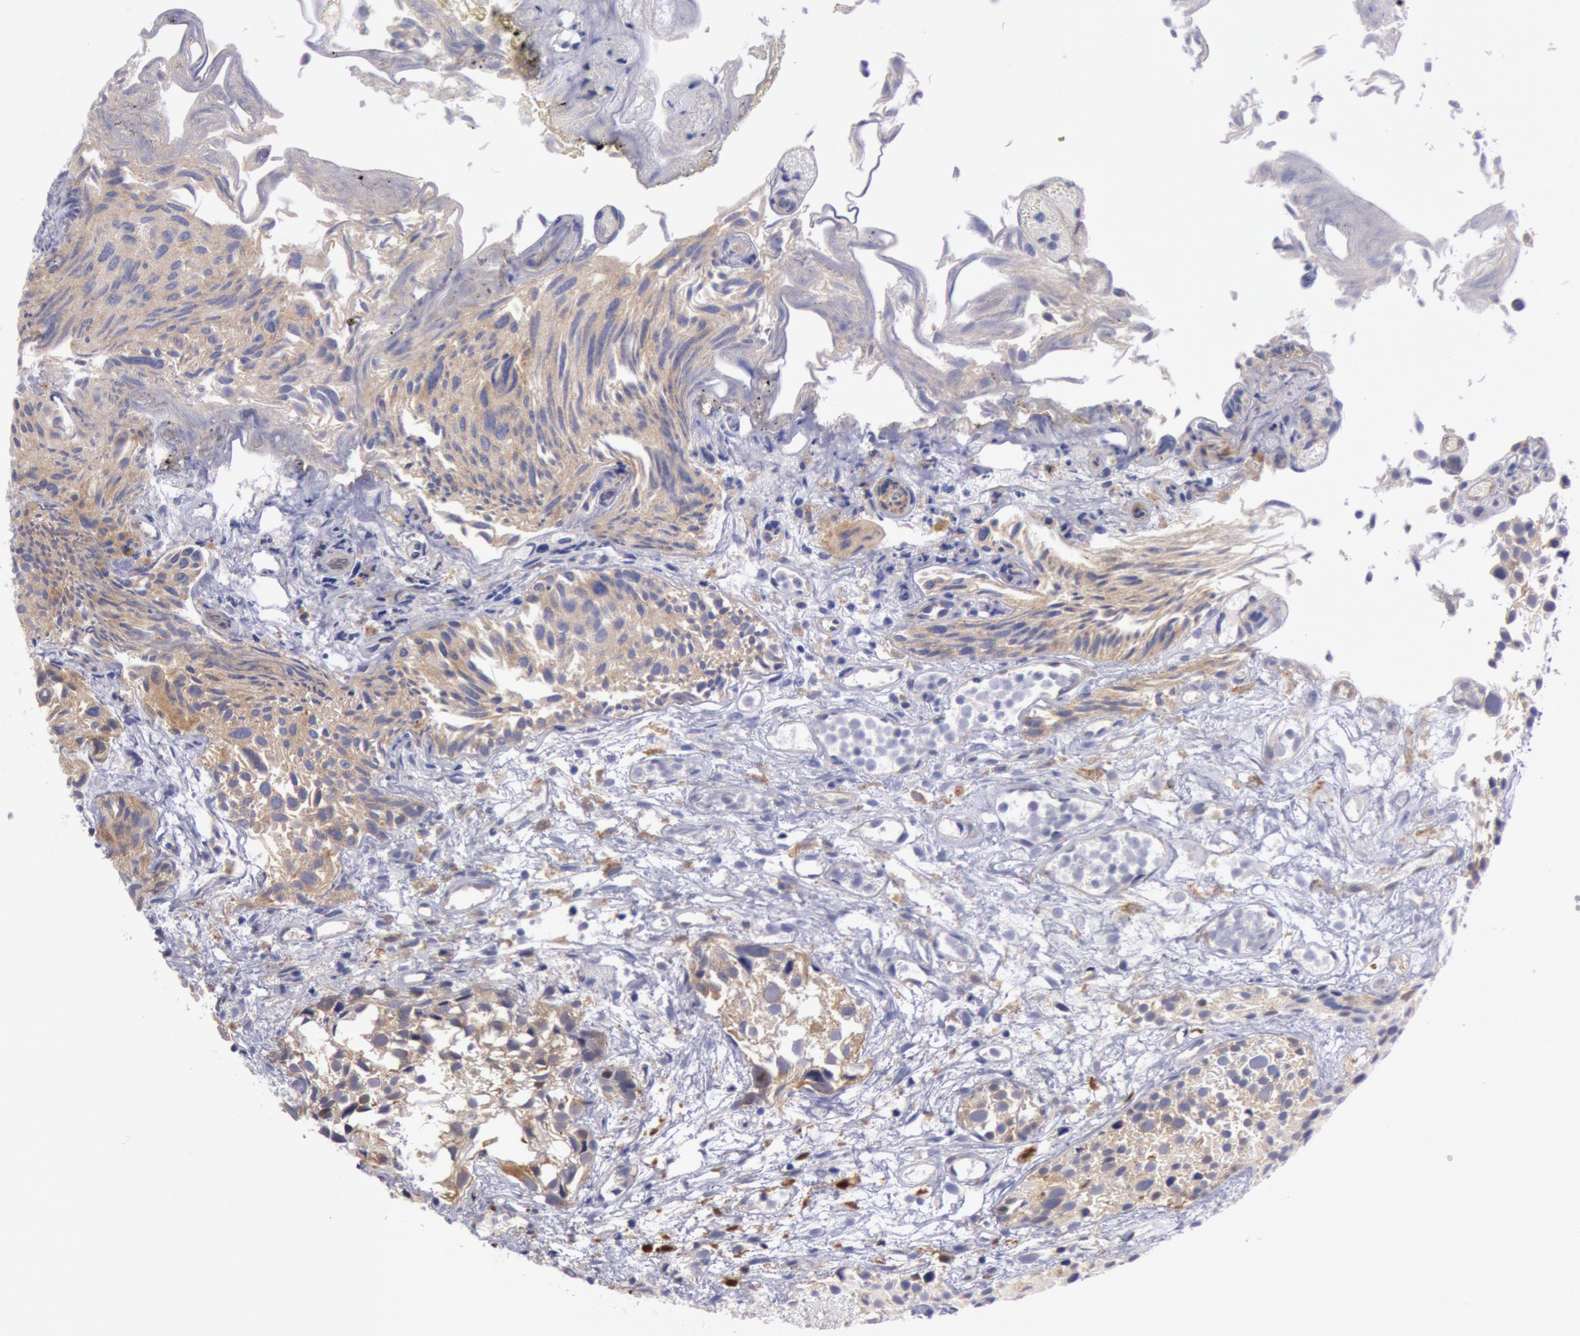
{"staining": {"intensity": "weak", "quantity": "25%-75%", "location": "cytoplasmic/membranous"}, "tissue": "urothelial cancer", "cell_type": "Tumor cells", "image_type": "cancer", "snomed": [{"axis": "morphology", "description": "Urothelial carcinoma, High grade"}, {"axis": "topography", "description": "Urinary bladder"}], "caption": "Protein staining by immunohistochemistry (IHC) exhibits weak cytoplasmic/membranous staining in about 25%-75% of tumor cells in high-grade urothelial carcinoma. The staining was performed using DAB (3,3'-diaminobenzidine) to visualize the protein expression in brown, while the nuclei were stained in blue with hematoxylin (Magnification: 20x).", "gene": "MYO5A", "patient": {"sex": "female", "age": 78}}